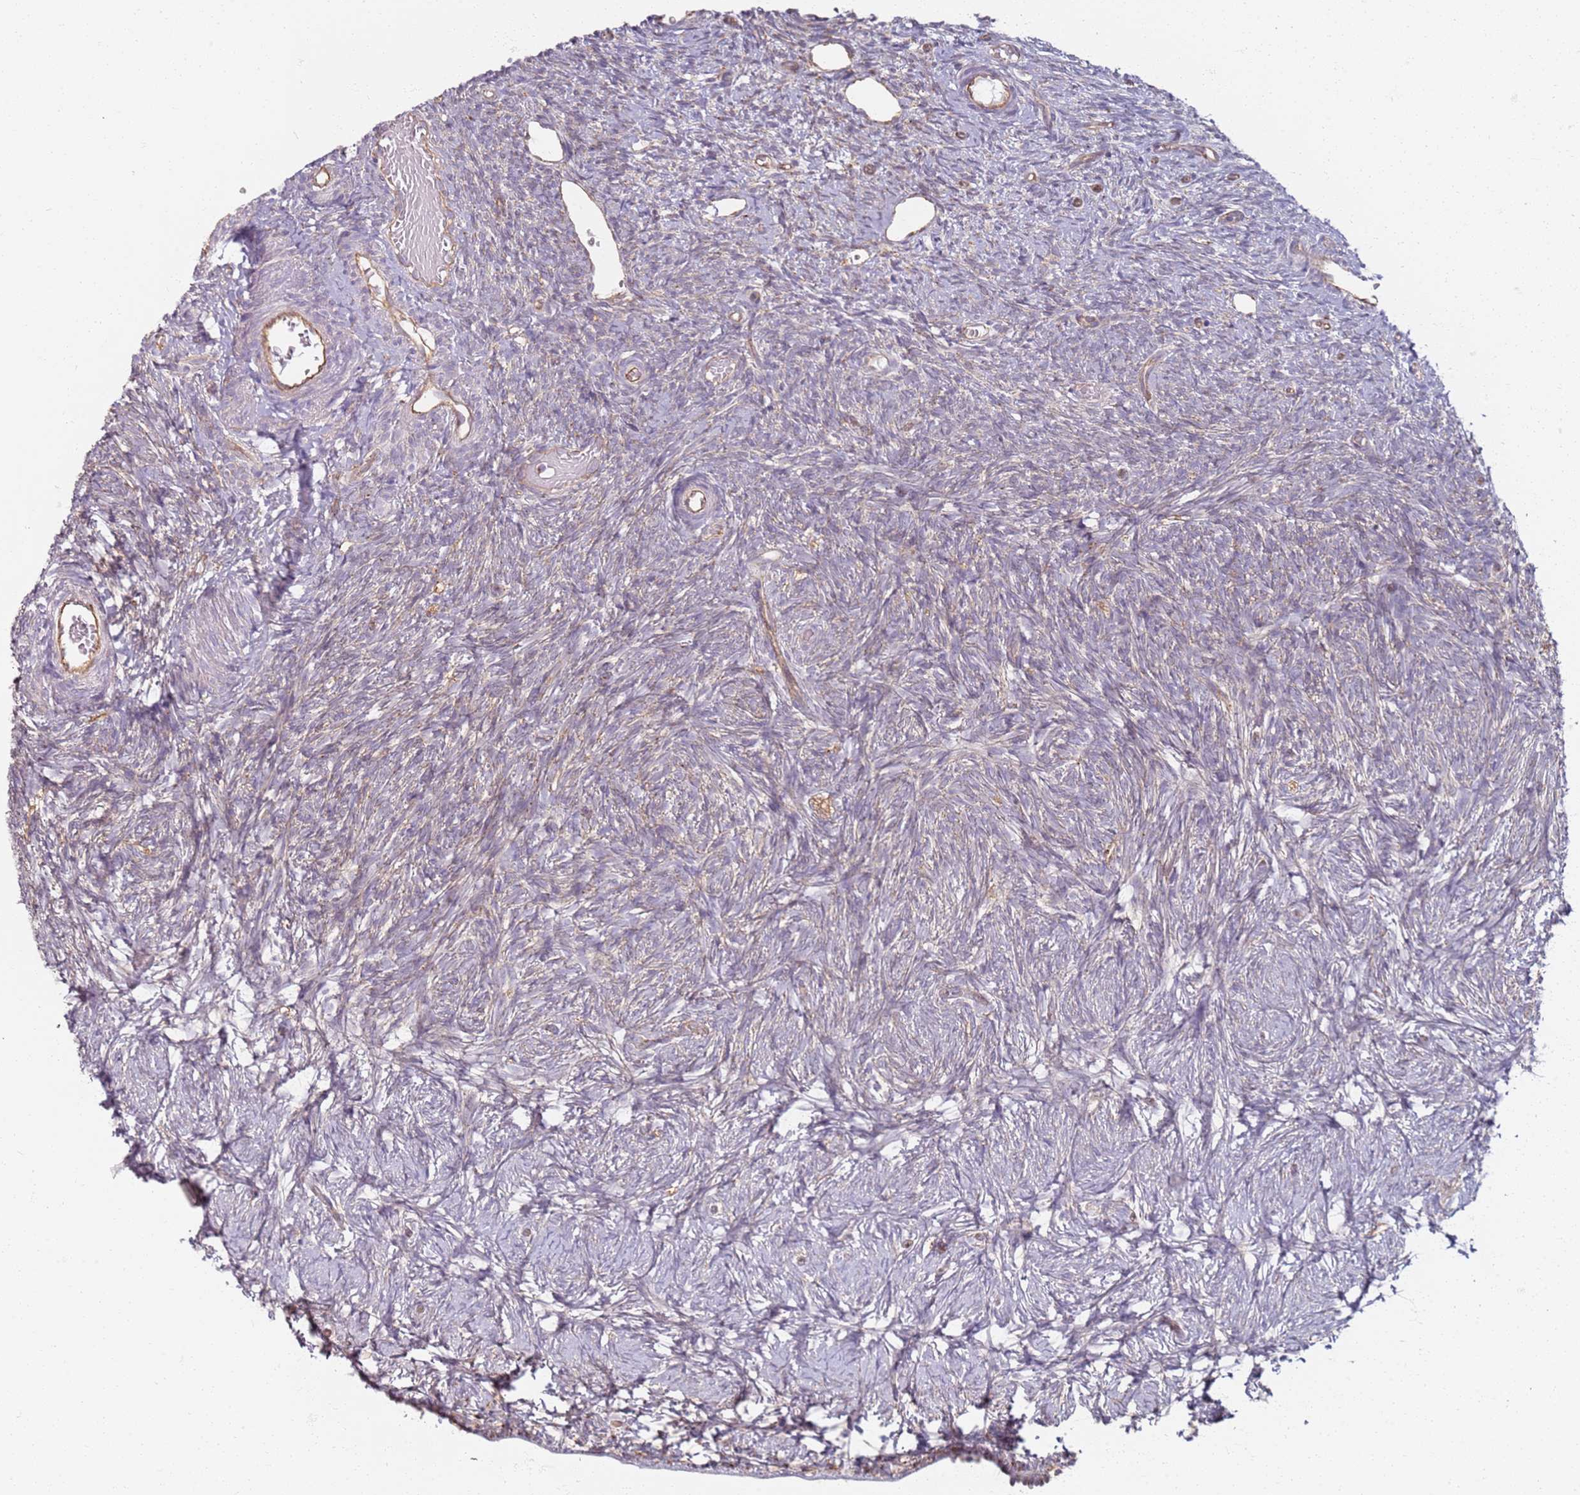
{"staining": {"intensity": "negative", "quantity": "none", "location": "none"}, "tissue": "ovary", "cell_type": "Ovarian stroma cells", "image_type": "normal", "snomed": [{"axis": "morphology", "description": "Normal tissue, NOS"}, {"axis": "topography", "description": "Ovary"}], "caption": "The photomicrograph reveals no significant expression in ovarian stroma cells of ovary. Brightfield microscopy of immunohistochemistry stained with DAB (3,3'-diaminobenzidine) (brown) and hematoxylin (blue), captured at high magnification.", "gene": "PROKR2", "patient": {"sex": "female", "age": 39}}